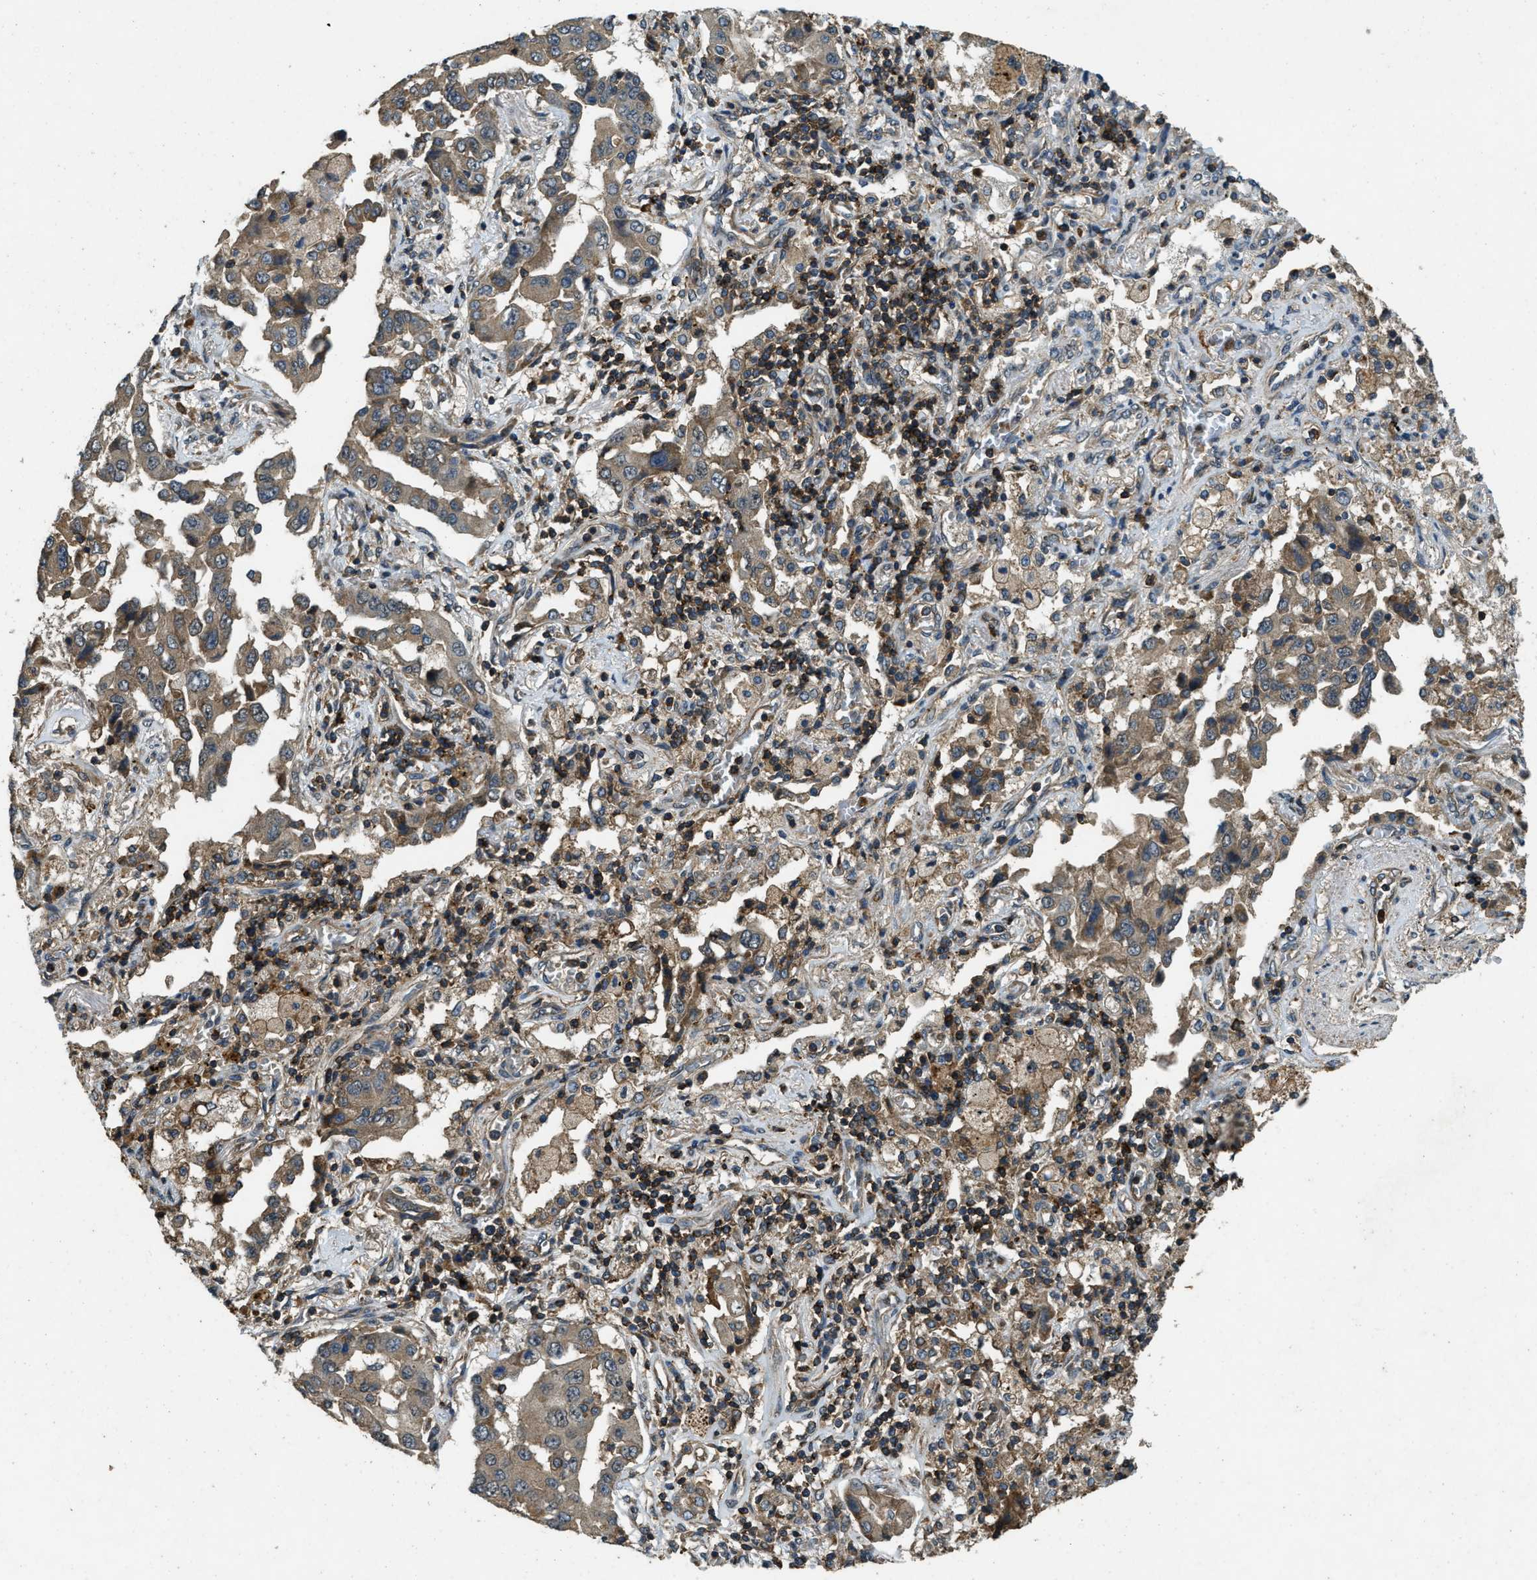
{"staining": {"intensity": "weak", "quantity": ">75%", "location": "cytoplasmic/membranous"}, "tissue": "lung cancer", "cell_type": "Tumor cells", "image_type": "cancer", "snomed": [{"axis": "morphology", "description": "Adenocarcinoma, NOS"}, {"axis": "topography", "description": "Lung"}], "caption": "IHC micrograph of lung cancer (adenocarcinoma) stained for a protein (brown), which shows low levels of weak cytoplasmic/membranous staining in approximately >75% of tumor cells.", "gene": "ATP8B1", "patient": {"sex": "female", "age": 65}}